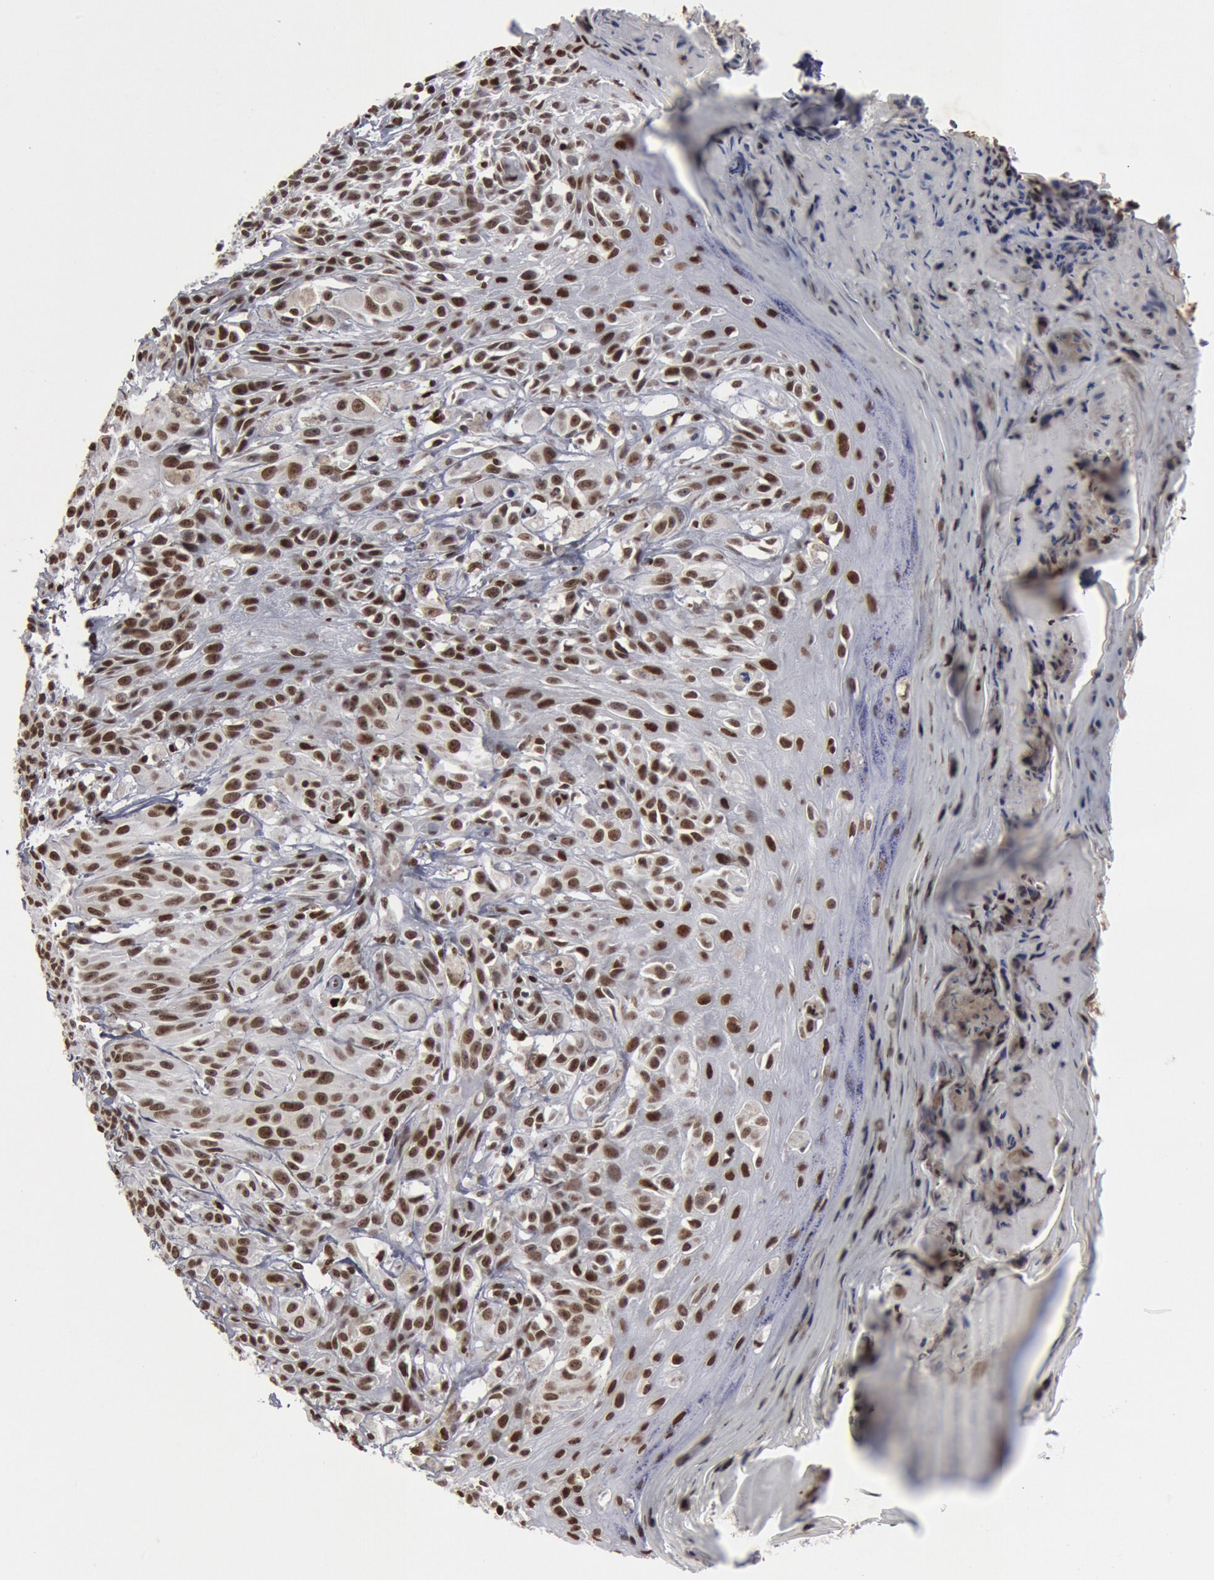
{"staining": {"intensity": "strong", "quantity": ">75%", "location": "nuclear"}, "tissue": "melanoma", "cell_type": "Tumor cells", "image_type": "cancer", "snomed": [{"axis": "morphology", "description": "Malignant melanoma, NOS"}, {"axis": "topography", "description": "Skin"}], "caption": "Brown immunohistochemical staining in melanoma exhibits strong nuclear staining in approximately >75% of tumor cells.", "gene": "SUB1", "patient": {"sex": "female", "age": 77}}